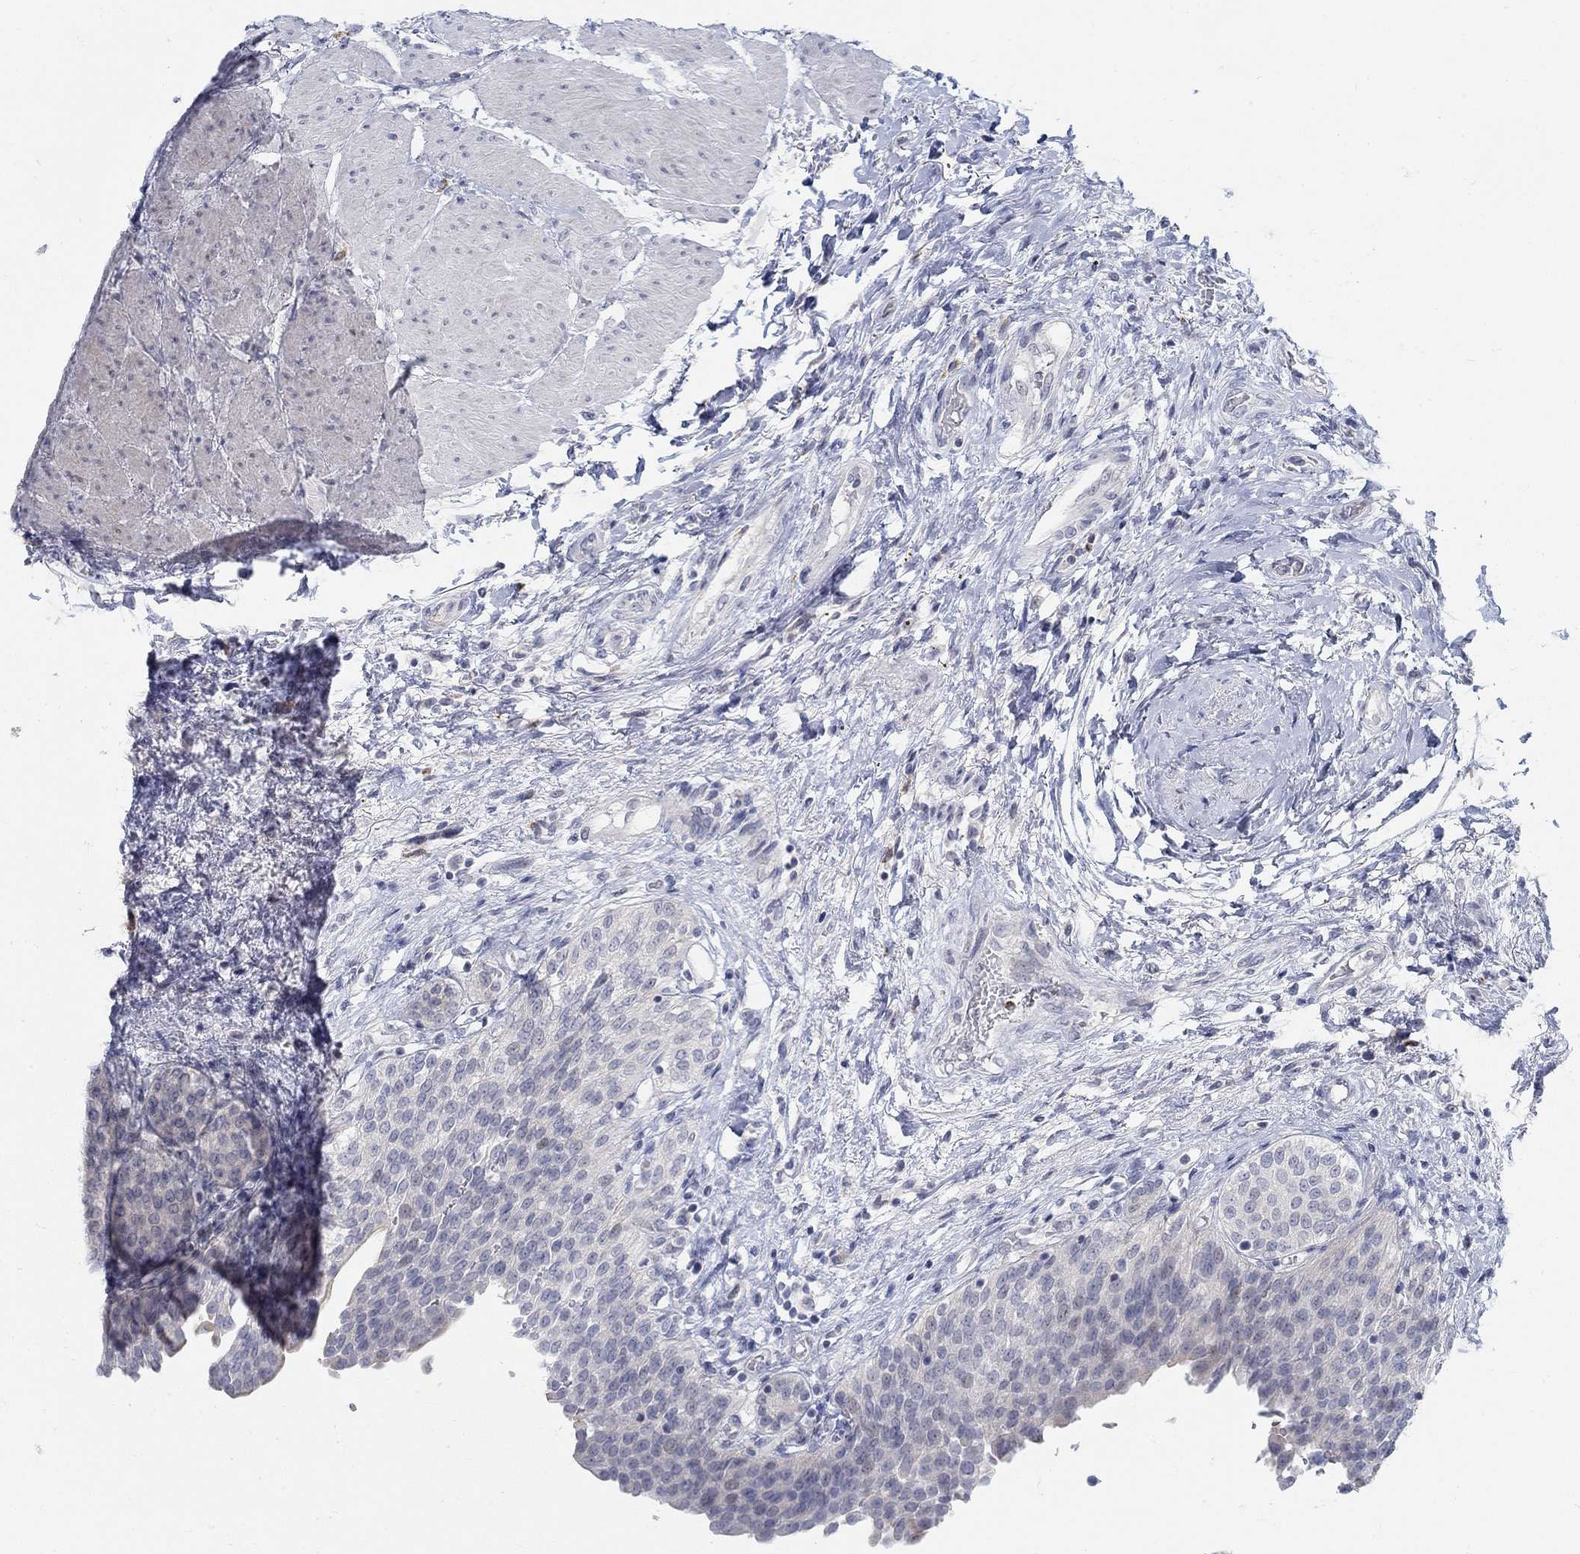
{"staining": {"intensity": "negative", "quantity": "none", "location": "none"}, "tissue": "urinary bladder", "cell_type": "Urothelial cells", "image_type": "normal", "snomed": [{"axis": "morphology", "description": "Normal tissue, NOS"}, {"axis": "morphology", "description": "Metaplasia, NOS"}, {"axis": "topography", "description": "Urinary bladder"}], "caption": "DAB immunohistochemical staining of unremarkable urinary bladder displays no significant expression in urothelial cells. Nuclei are stained in blue.", "gene": "ANO7", "patient": {"sex": "male", "age": 68}}